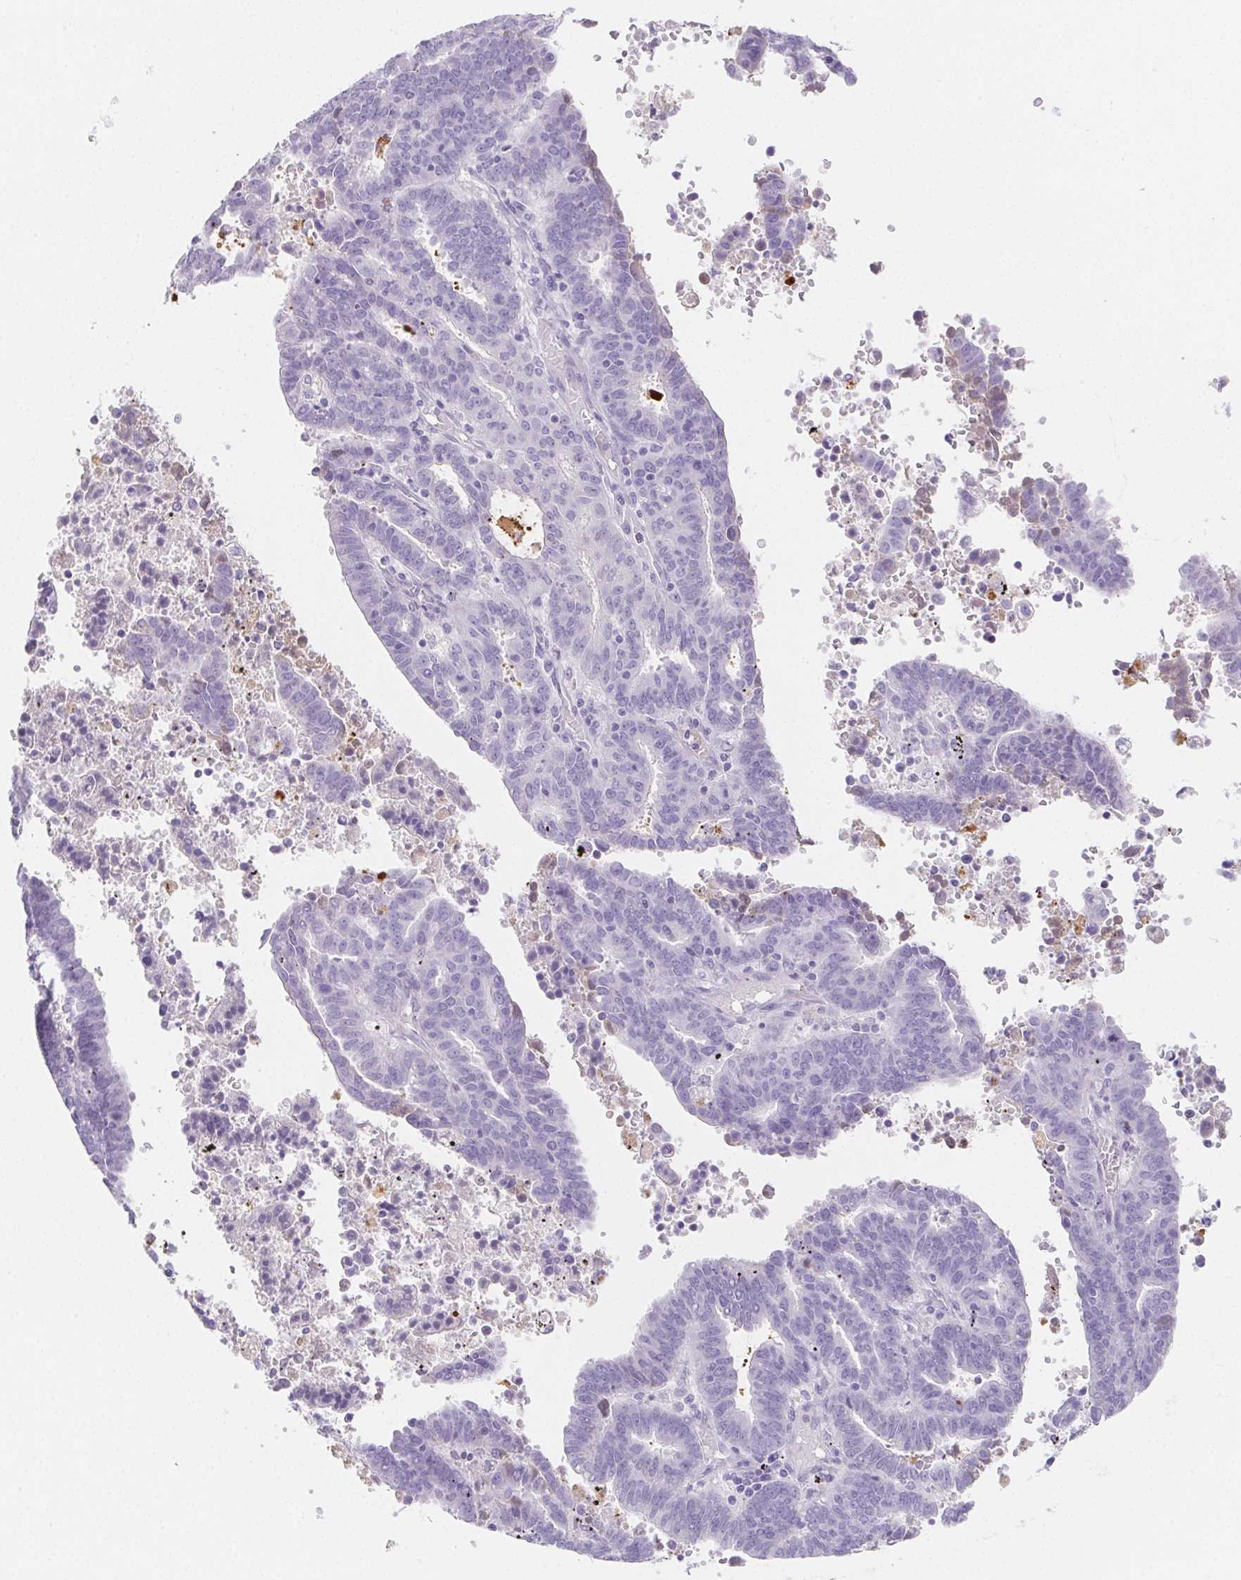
{"staining": {"intensity": "negative", "quantity": "none", "location": "none"}, "tissue": "endometrial cancer", "cell_type": "Tumor cells", "image_type": "cancer", "snomed": [{"axis": "morphology", "description": "Adenocarcinoma, NOS"}, {"axis": "topography", "description": "Uterus"}], "caption": "Immunohistochemistry (IHC) micrograph of neoplastic tissue: endometrial cancer stained with DAB (3,3'-diaminobenzidine) exhibits no significant protein positivity in tumor cells.", "gene": "ITIH2", "patient": {"sex": "female", "age": 83}}